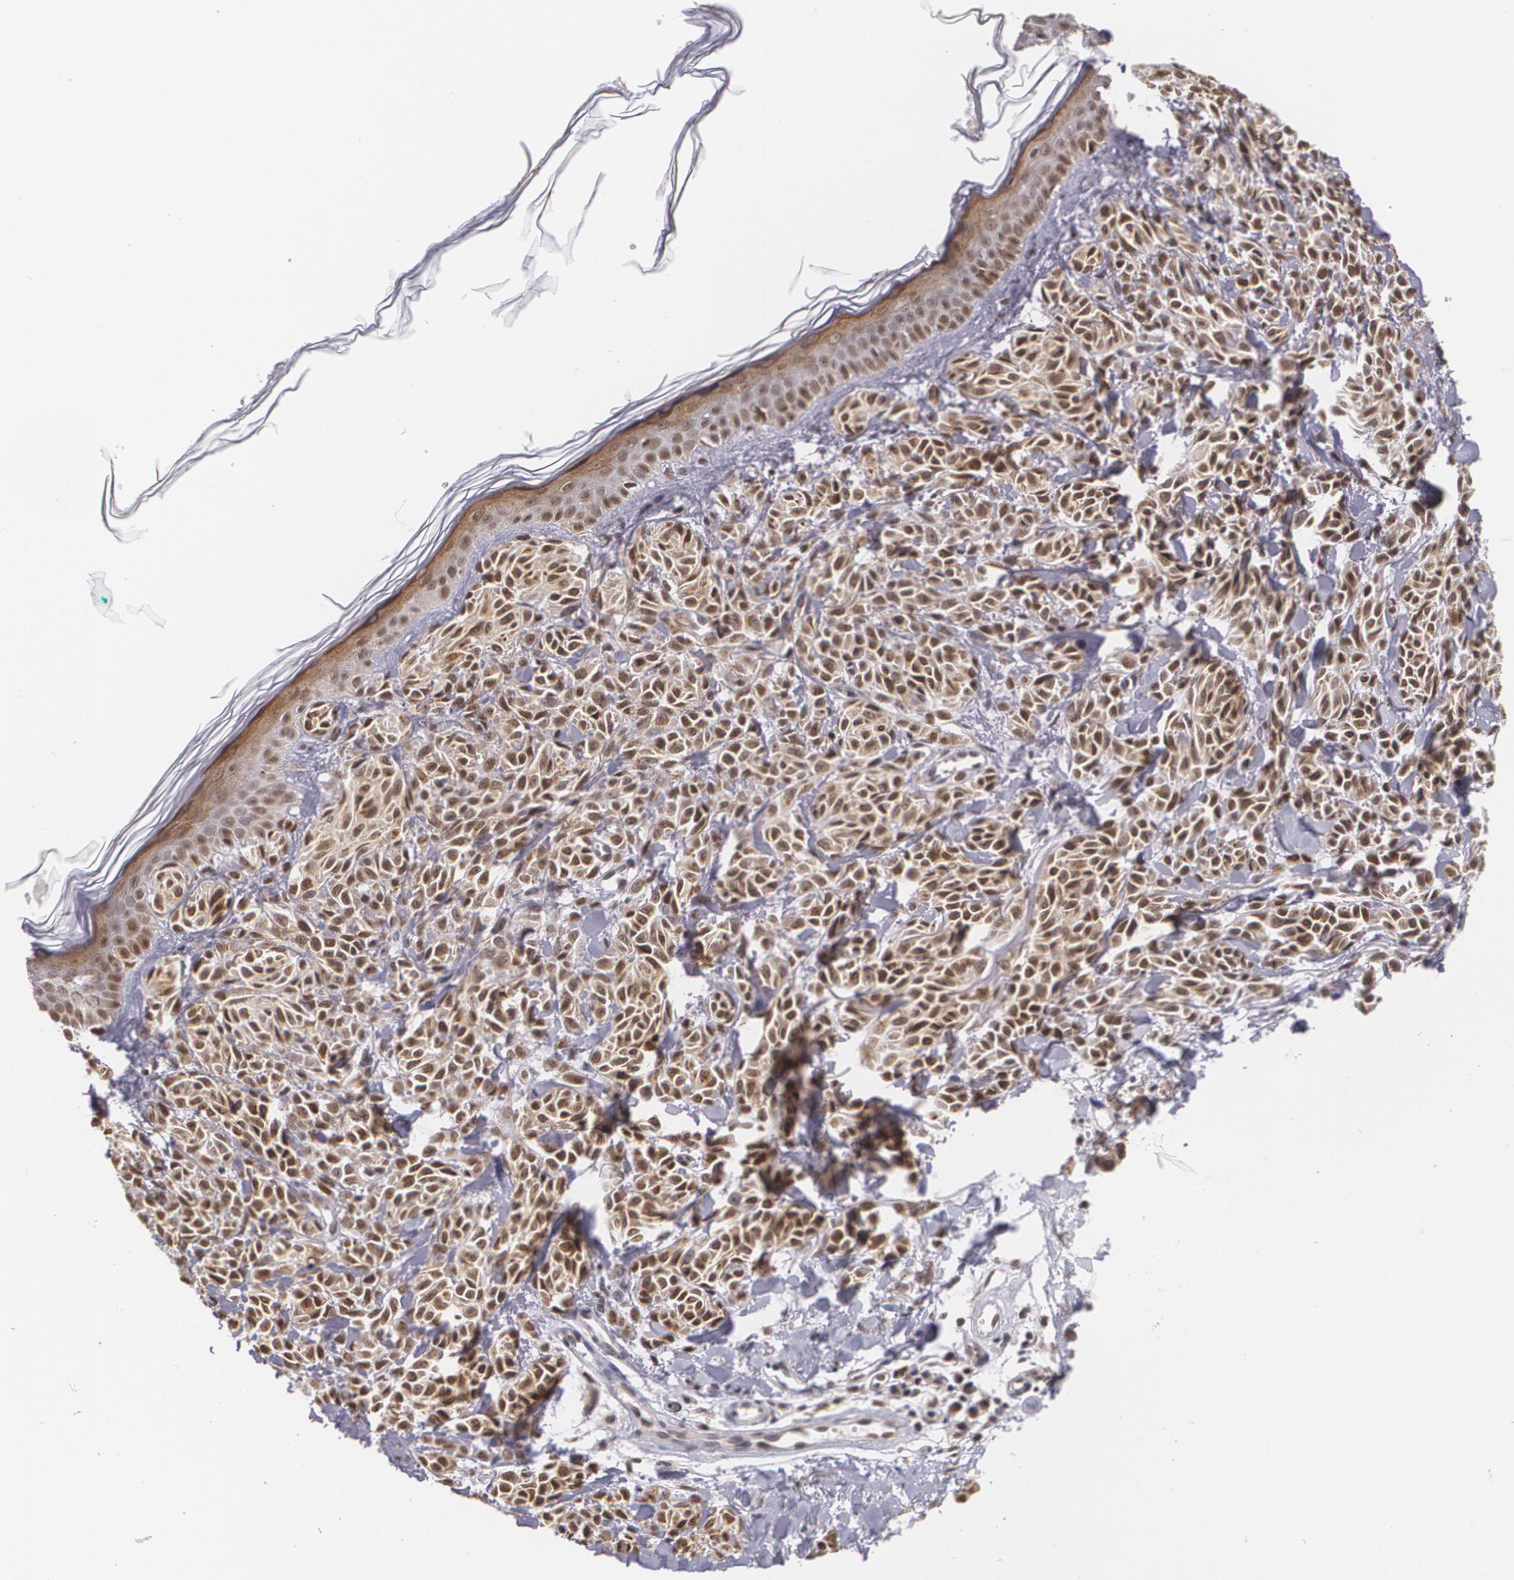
{"staining": {"intensity": "moderate", "quantity": ">75%", "location": "cytoplasmic/membranous,nuclear"}, "tissue": "melanoma", "cell_type": "Tumor cells", "image_type": "cancer", "snomed": [{"axis": "morphology", "description": "Malignant melanoma, NOS"}, {"axis": "topography", "description": "Skin"}], "caption": "Human melanoma stained with a protein marker shows moderate staining in tumor cells.", "gene": "ALX1", "patient": {"sex": "female", "age": 73}}